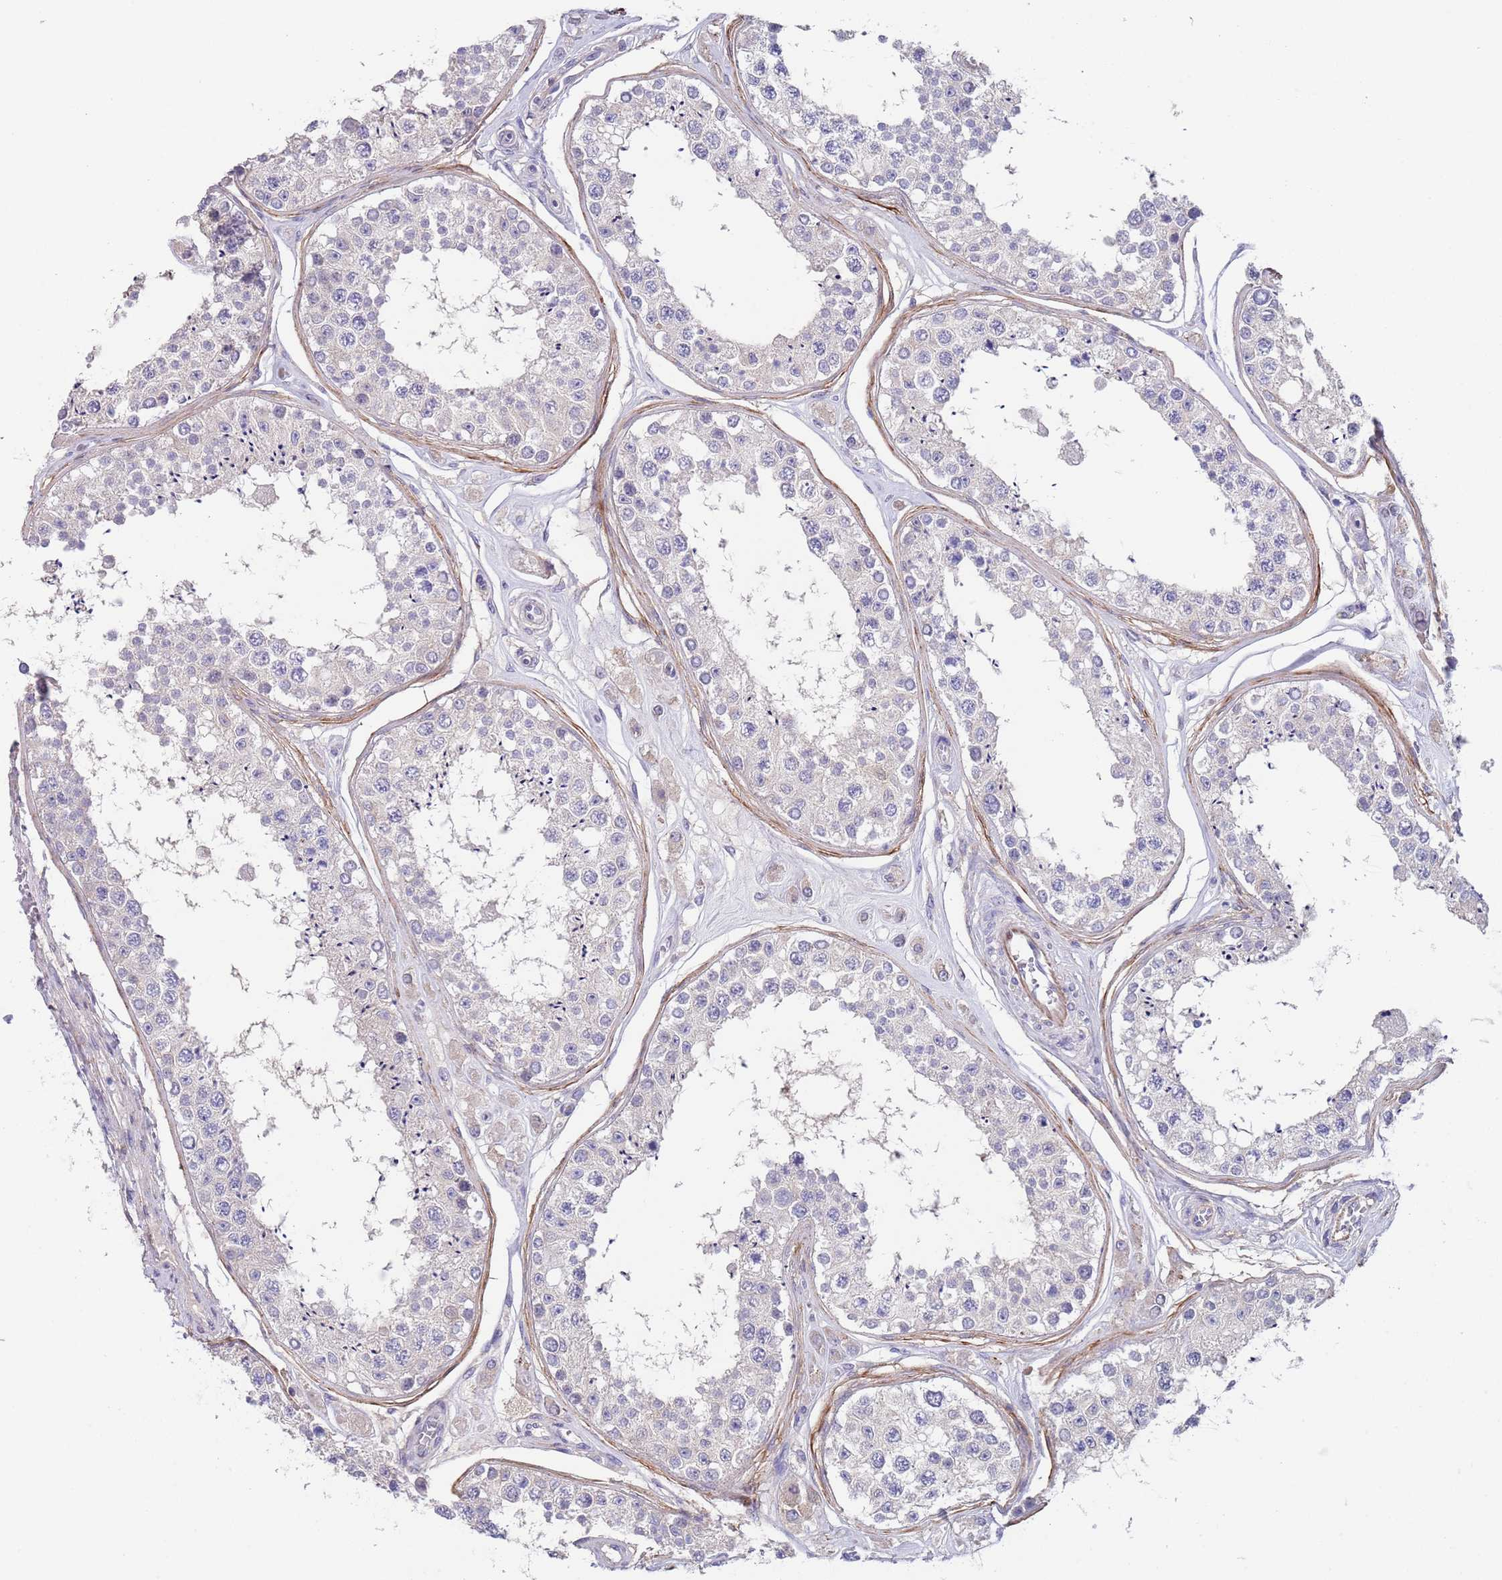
{"staining": {"intensity": "negative", "quantity": "none", "location": "none"}, "tissue": "testis", "cell_type": "Cells in seminiferous ducts", "image_type": "normal", "snomed": [{"axis": "morphology", "description": "Normal tissue, NOS"}, {"axis": "topography", "description": "Testis"}], "caption": "Immunohistochemical staining of unremarkable human testis reveals no significant staining in cells in seminiferous ducts. The staining was performed using DAB (3,3'-diaminobenzidine) to visualize the protein expression in brown, while the nuclei were stained in blue with hematoxylin (Magnification: 20x).", "gene": "RNF169", "patient": {"sex": "male", "age": 25}}